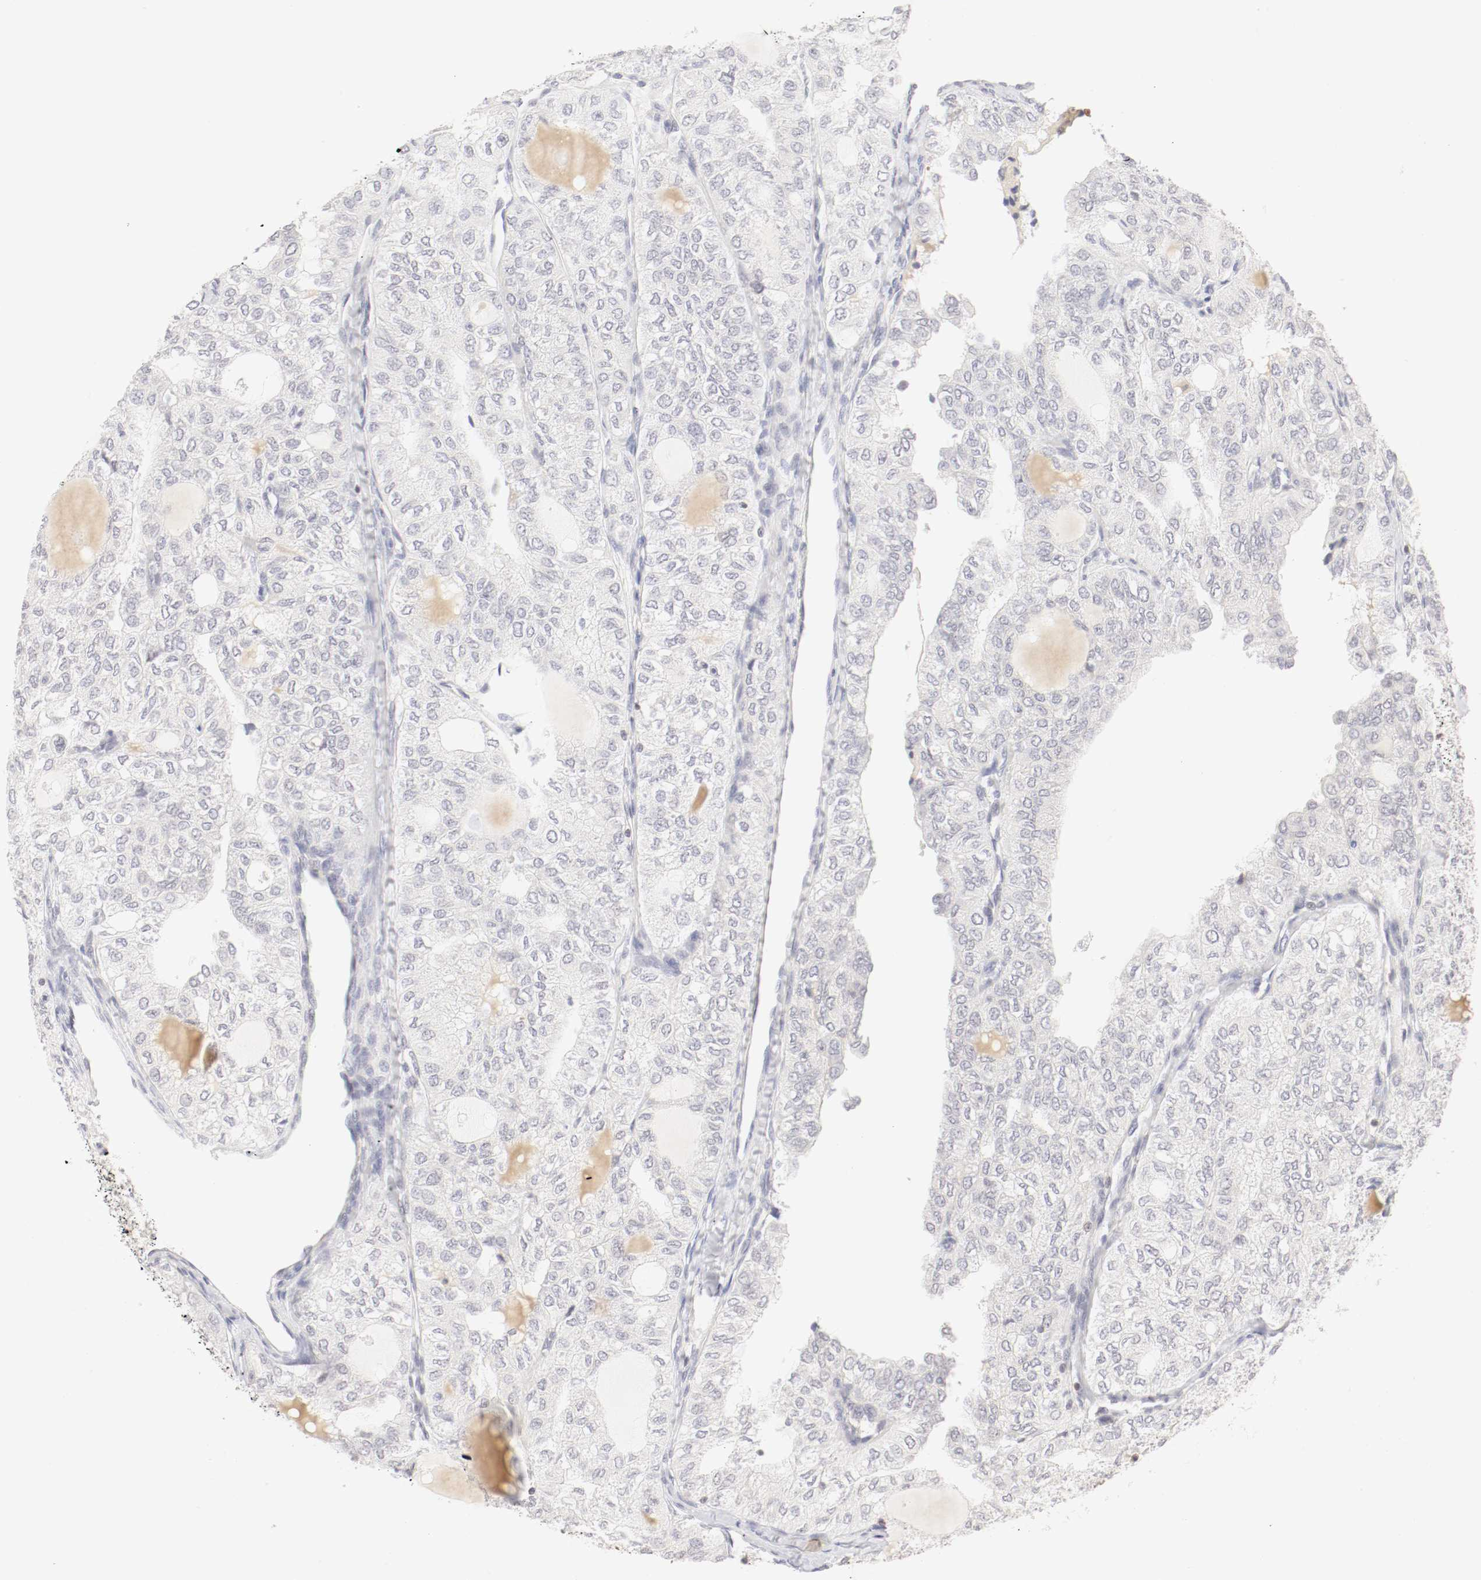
{"staining": {"intensity": "negative", "quantity": "none", "location": "none"}, "tissue": "thyroid cancer", "cell_type": "Tumor cells", "image_type": "cancer", "snomed": [{"axis": "morphology", "description": "Follicular adenoma carcinoma, NOS"}, {"axis": "topography", "description": "Thyroid gland"}], "caption": "High magnification brightfield microscopy of thyroid cancer (follicular adenoma carcinoma) stained with DAB (brown) and counterstained with hematoxylin (blue): tumor cells show no significant expression.", "gene": "KIF2A", "patient": {"sex": "male", "age": 75}}